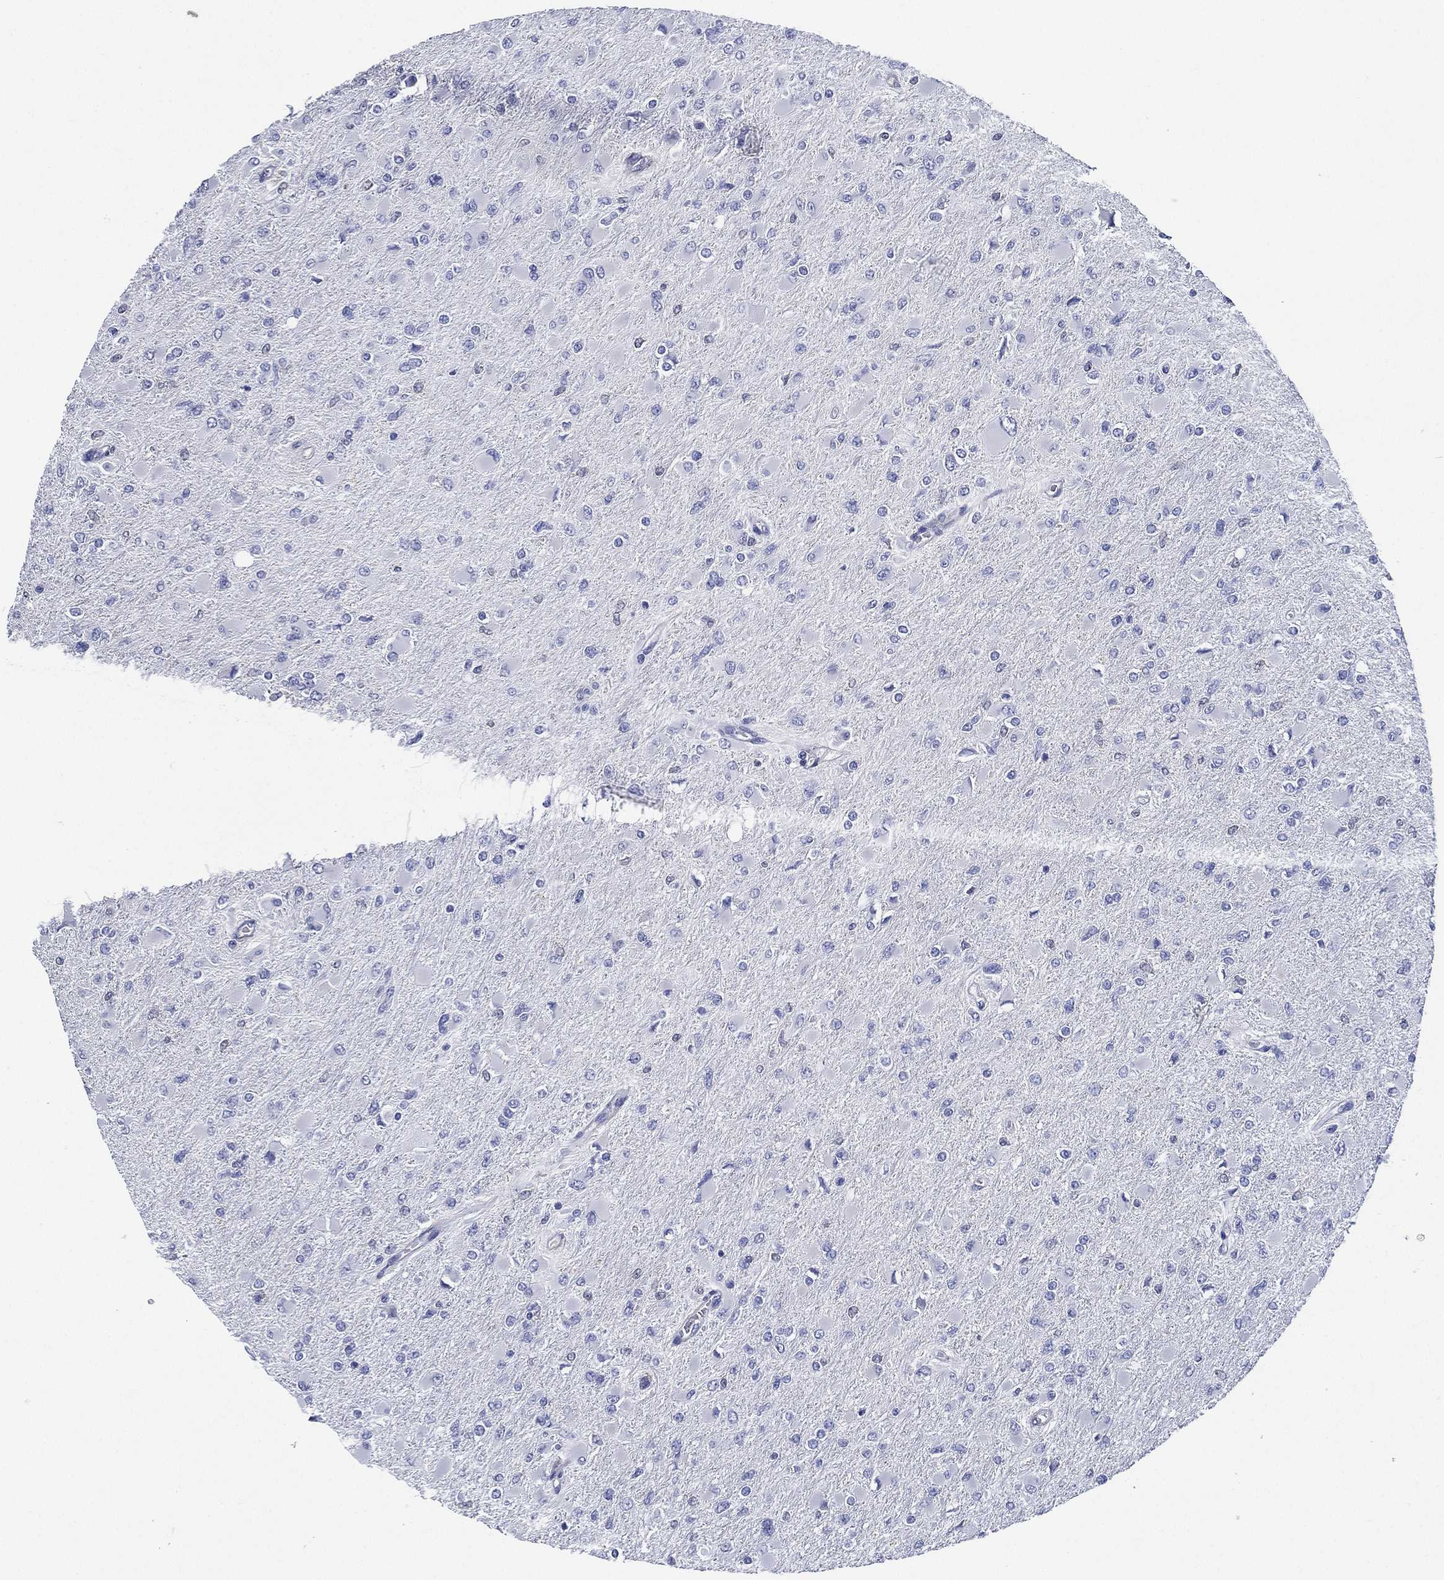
{"staining": {"intensity": "negative", "quantity": "none", "location": "none"}, "tissue": "glioma", "cell_type": "Tumor cells", "image_type": "cancer", "snomed": [{"axis": "morphology", "description": "Glioma, malignant, High grade"}, {"axis": "topography", "description": "Cerebral cortex"}], "caption": "An immunohistochemistry histopathology image of malignant glioma (high-grade) is shown. There is no staining in tumor cells of malignant glioma (high-grade).", "gene": "NEDD9", "patient": {"sex": "female", "age": 36}}